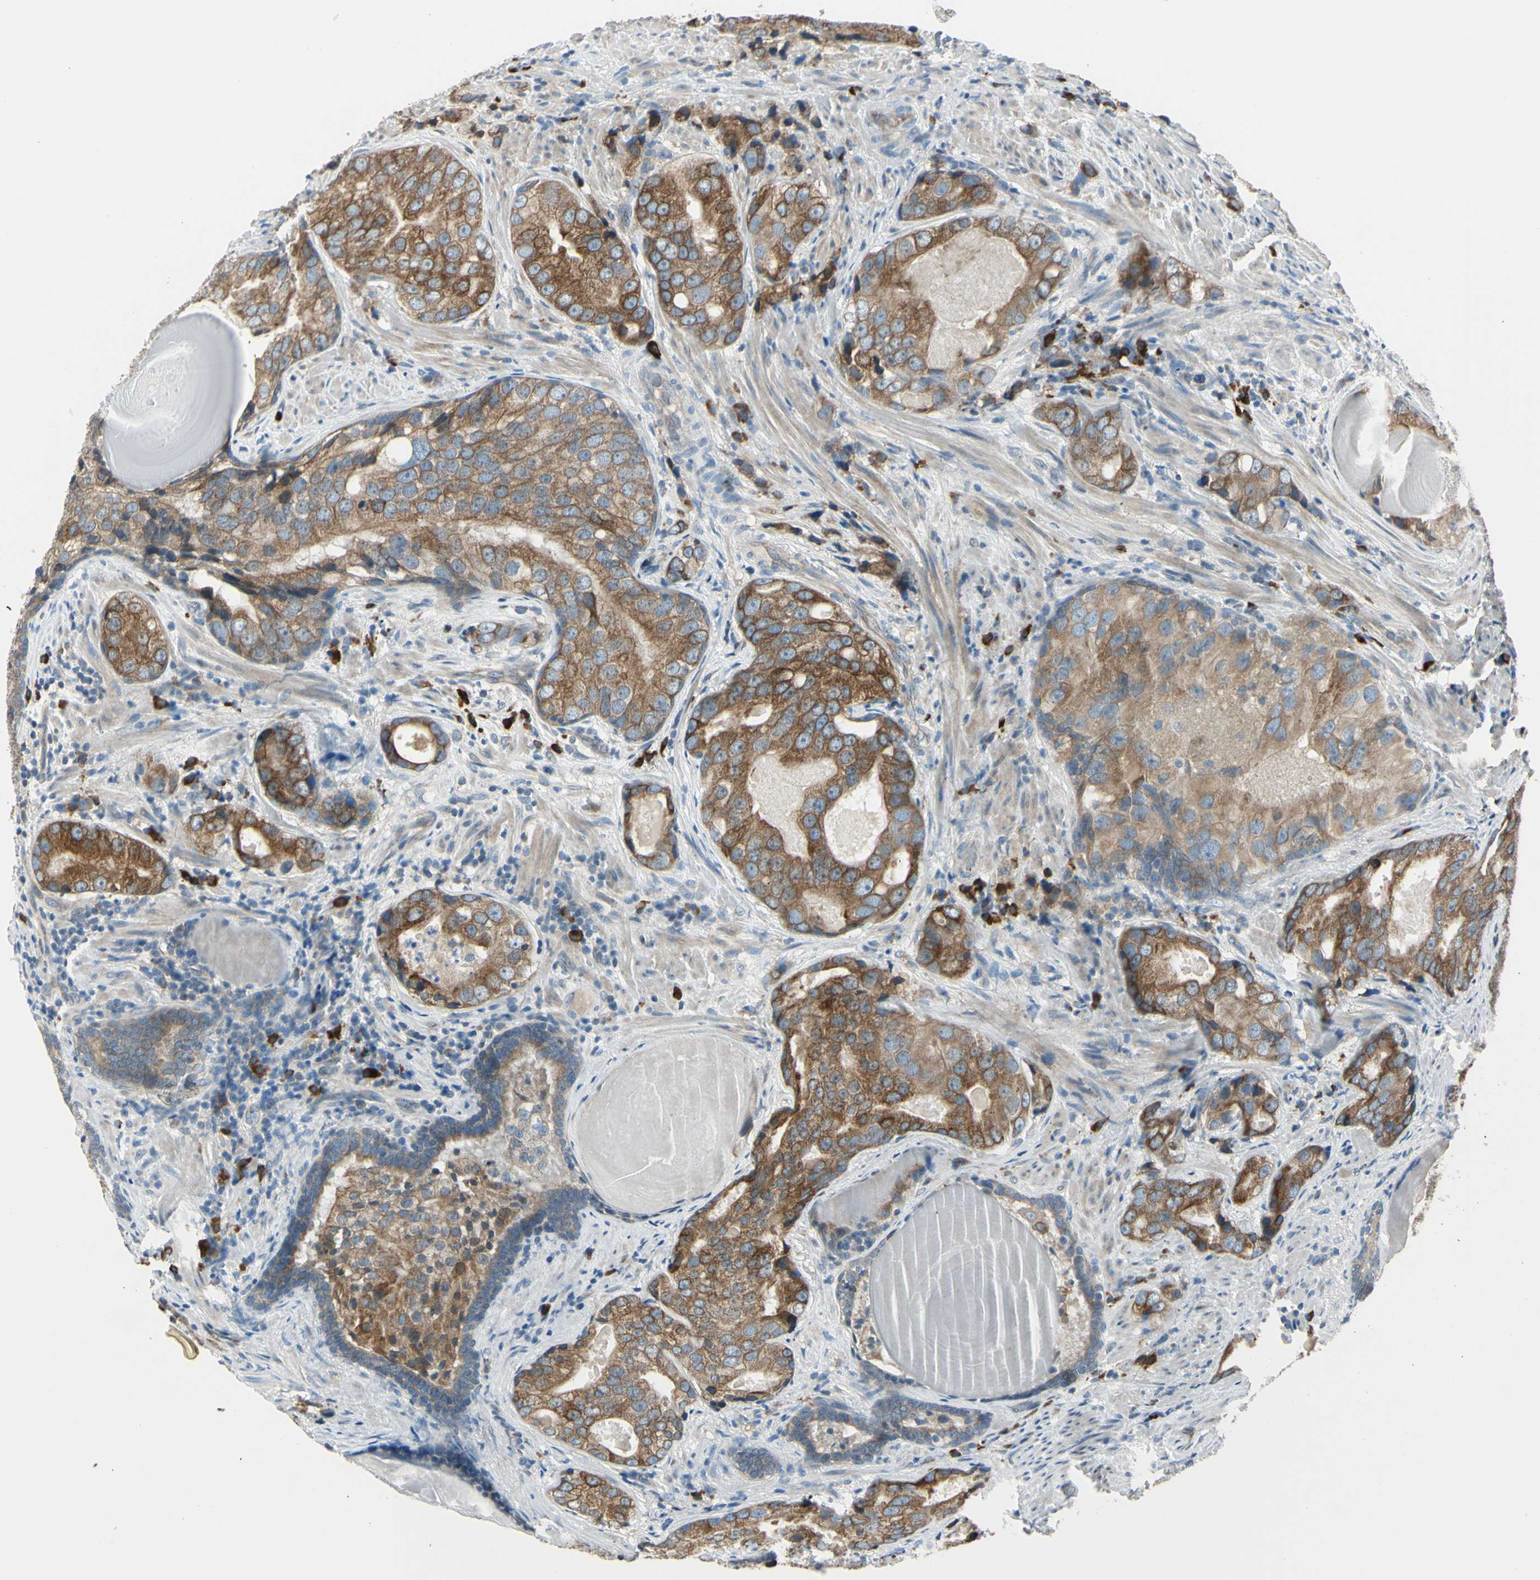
{"staining": {"intensity": "moderate", "quantity": ">75%", "location": "cytoplasmic/membranous"}, "tissue": "prostate cancer", "cell_type": "Tumor cells", "image_type": "cancer", "snomed": [{"axis": "morphology", "description": "Adenocarcinoma, High grade"}, {"axis": "topography", "description": "Prostate"}], "caption": "The image reveals immunohistochemical staining of prostate cancer (high-grade adenocarcinoma). There is moderate cytoplasmic/membranous expression is present in approximately >75% of tumor cells.", "gene": "SELENOS", "patient": {"sex": "male", "age": 66}}